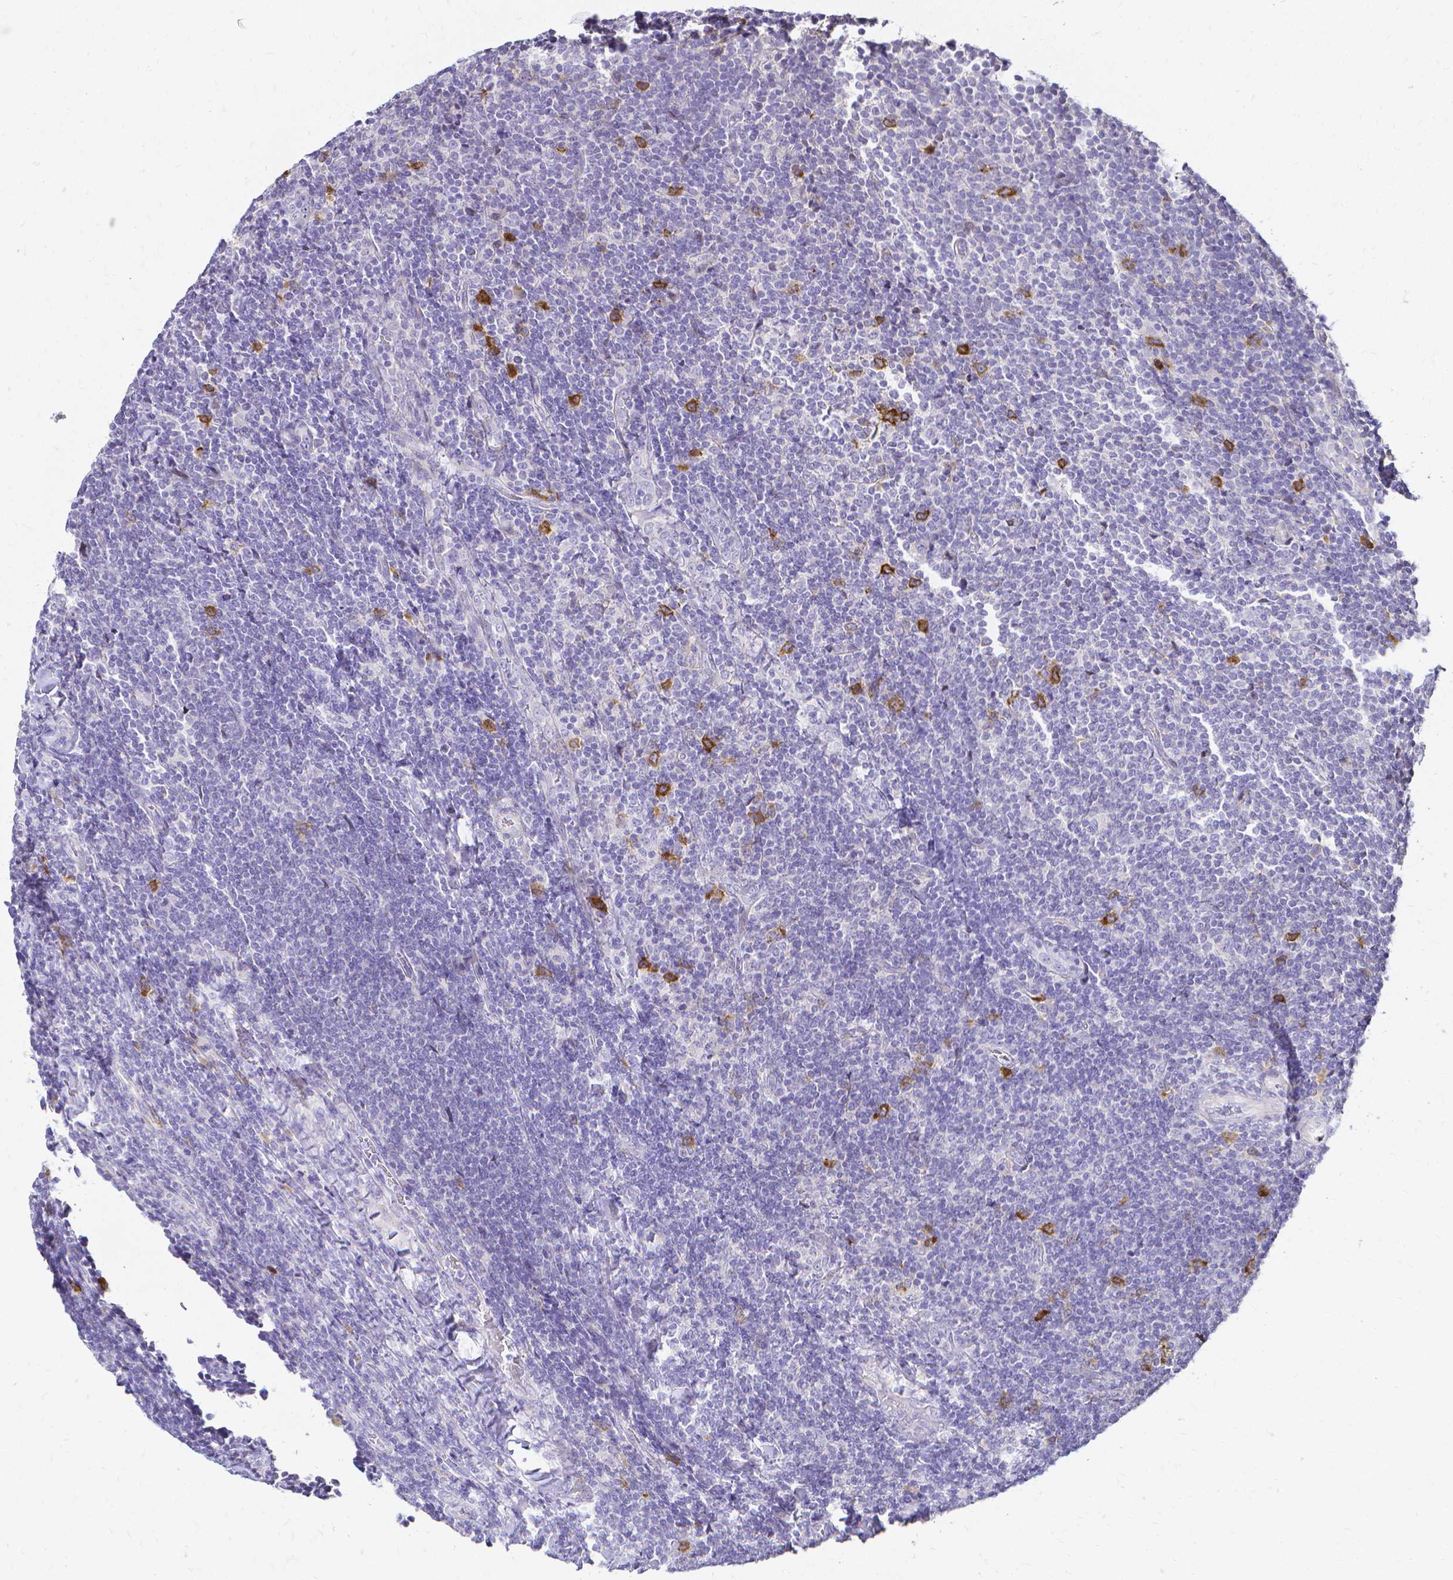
{"staining": {"intensity": "strong", "quantity": "<25%", "location": "cytoplasmic/membranous"}, "tissue": "lymphoma", "cell_type": "Tumor cells", "image_type": "cancer", "snomed": [{"axis": "morphology", "description": "Malignant lymphoma, non-Hodgkin's type, Low grade"}, {"axis": "topography", "description": "Lymph node"}], "caption": "Malignant lymphoma, non-Hodgkin's type (low-grade) was stained to show a protein in brown. There is medium levels of strong cytoplasmic/membranous positivity in approximately <25% of tumor cells.", "gene": "CCNB1", "patient": {"sex": "male", "age": 52}}